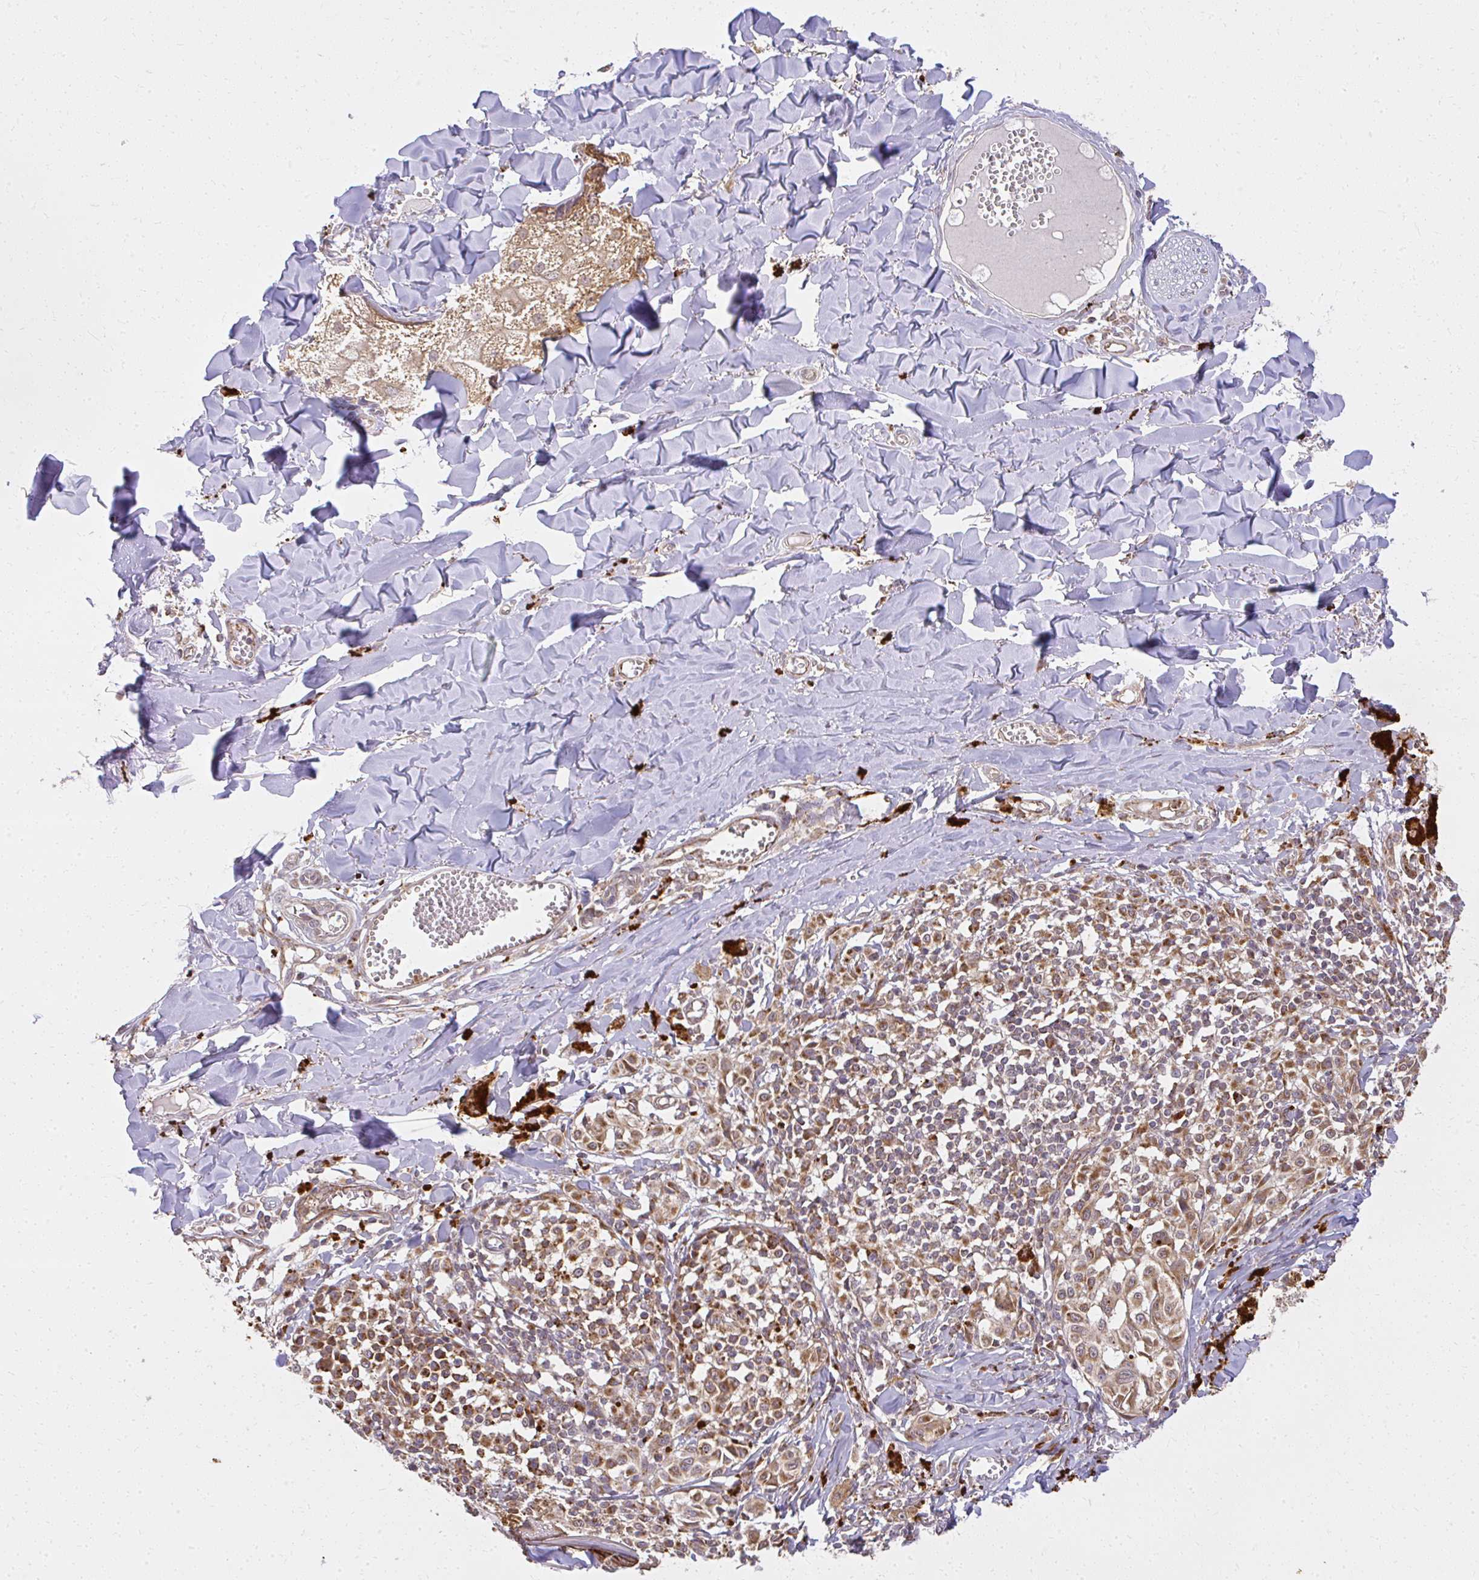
{"staining": {"intensity": "moderate", "quantity": ">75%", "location": "cytoplasmic/membranous"}, "tissue": "melanoma", "cell_type": "Tumor cells", "image_type": "cancer", "snomed": [{"axis": "morphology", "description": "Malignant melanoma, NOS"}, {"axis": "topography", "description": "Skin"}], "caption": "Melanoma stained with a protein marker displays moderate staining in tumor cells.", "gene": "GNS", "patient": {"sex": "female", "age": 43}}